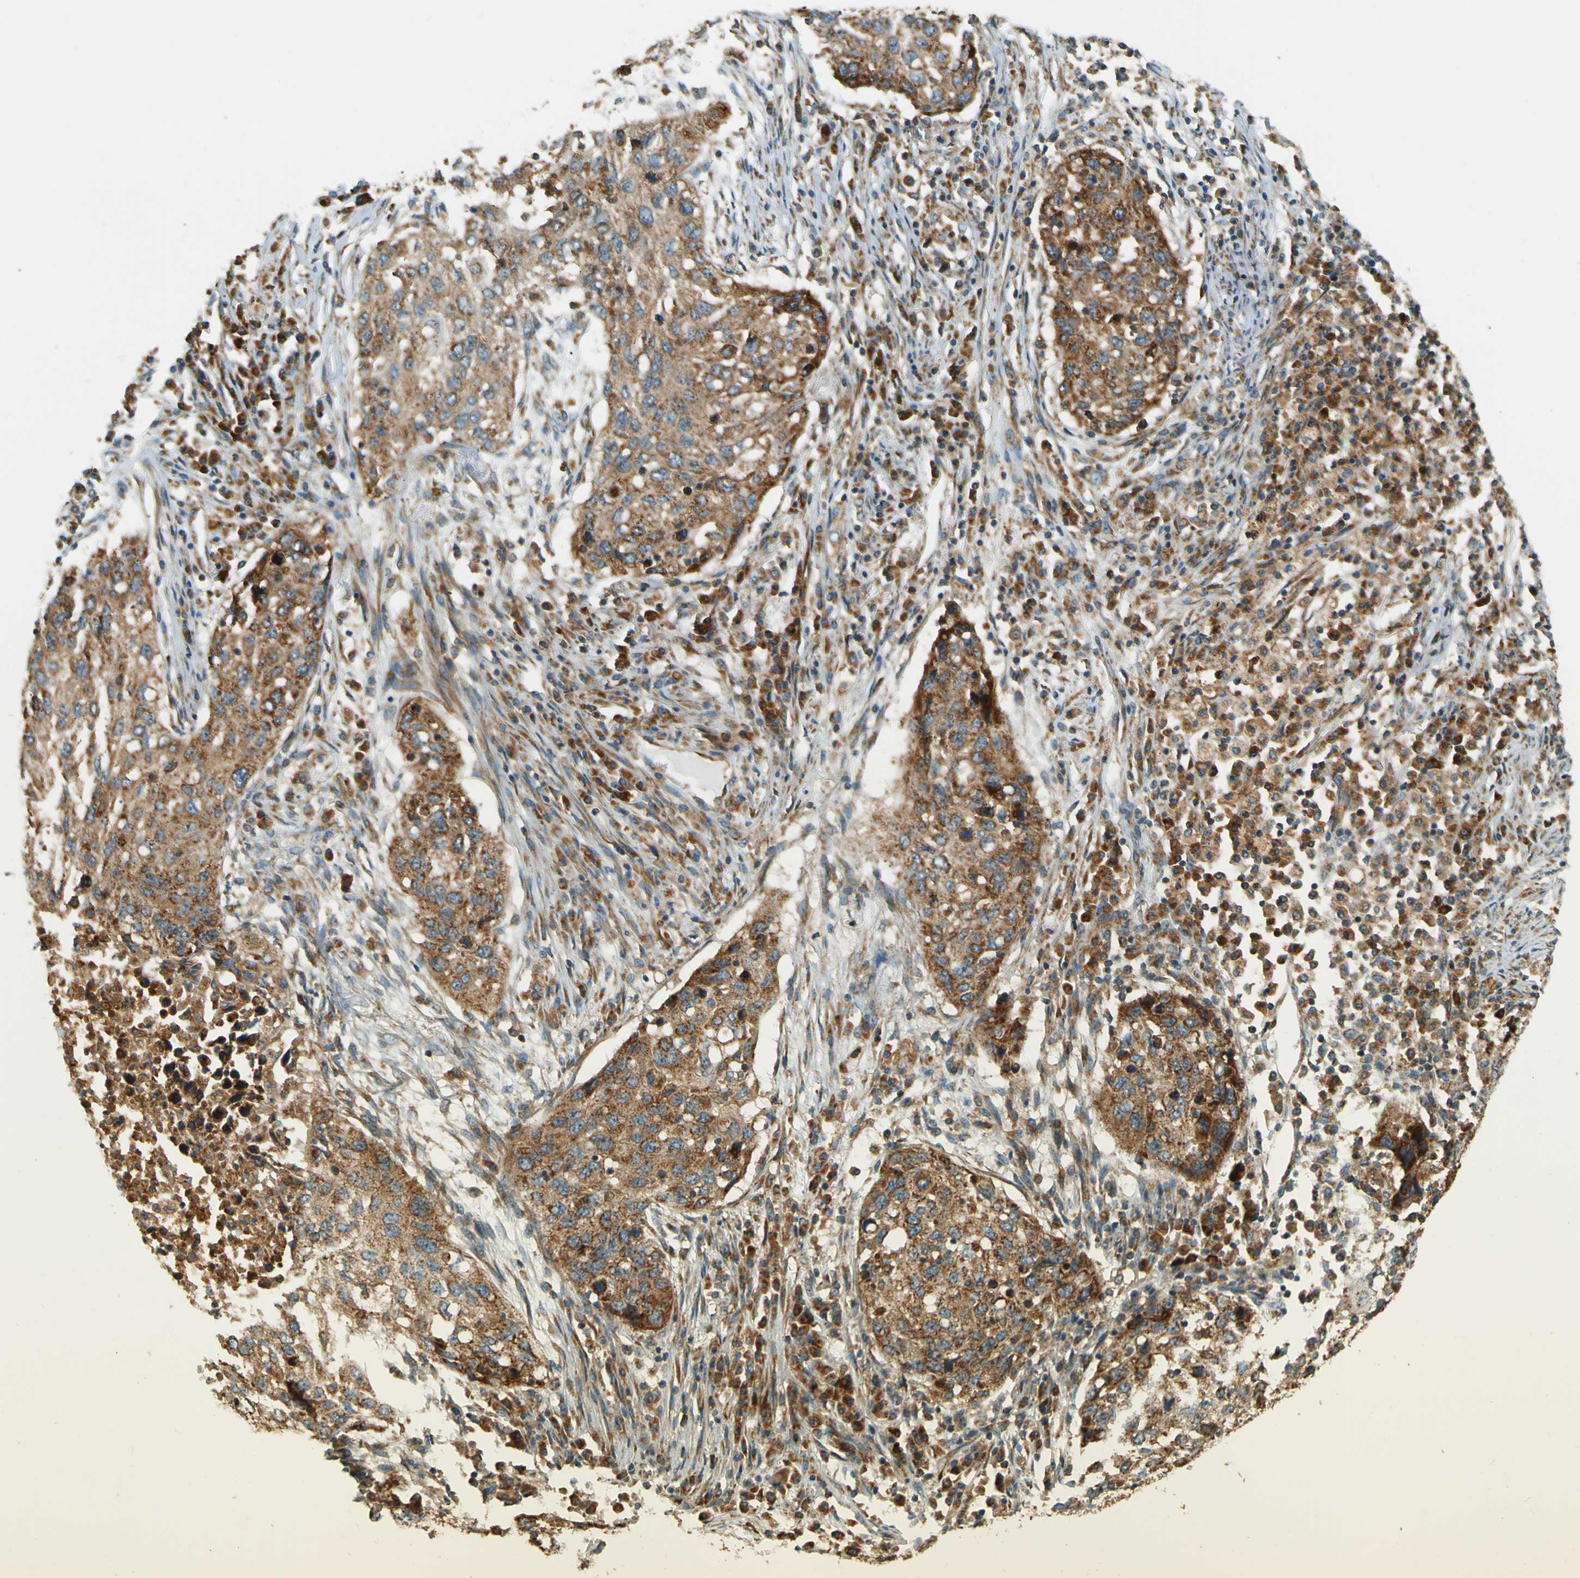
{"staining": {"intensity": "strong", "quantity": ">75%", "location": "cytoplasmic/membranous"}, "tissue": "lung cancer", "cell_type": "Tumor cells", "image_type": "cancer", "snomed": [{"axis": "morphology", "description": "Squamous cell carcinoma, NOS"}, {"axis": "topography", "description": "Lung"}], "caption": "Lung cancer was stained to show a protein in brown. There is high levels of strong cytoplasmic/membranous positivity in about >75% of tumor cells.", "gene": "DNAJC5", "patient": {"sex": "female", "age": 63}}